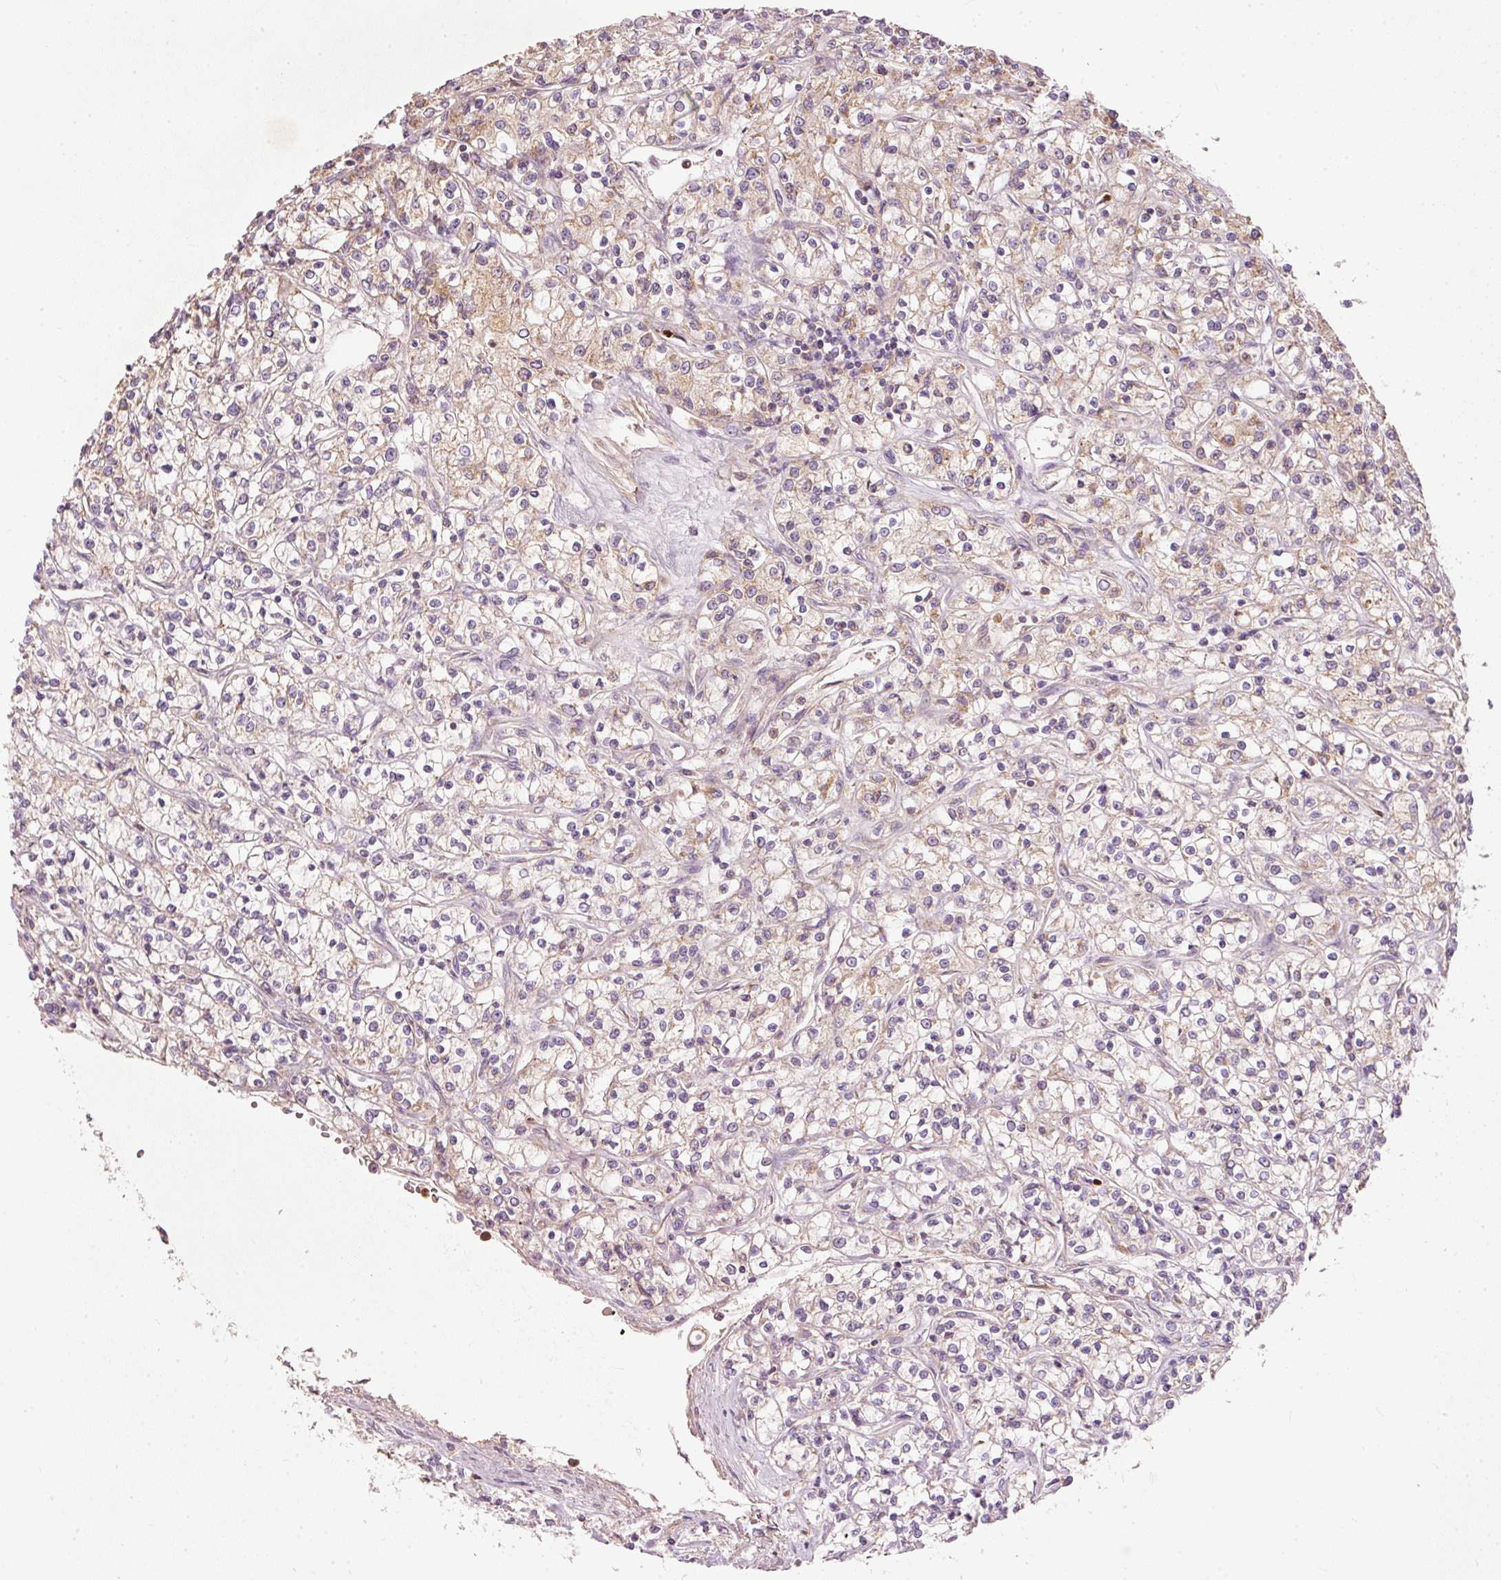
{"staining": {"intensity": "weak", "quantity": "25%-75%", "location": "cytoplasmic/membranous"}, "tissue": "renal cancer", "cell_type": "Tumor cells", "image_type": "cancer", "snomed": [{"axis": "morphology", "description": "Adenocarcinoma, NOS"}, {"axis": "topography", "description": "Kidney"}], "caption": "About 25%-75% of tumor cells in adenocarcinoma (renal) show weak cytoplasmic/membranous protein expression as visualized by brown immunohistochemical staining.", "gene": "PSENEN", "patient": {"sex": "female", "age": 59}}